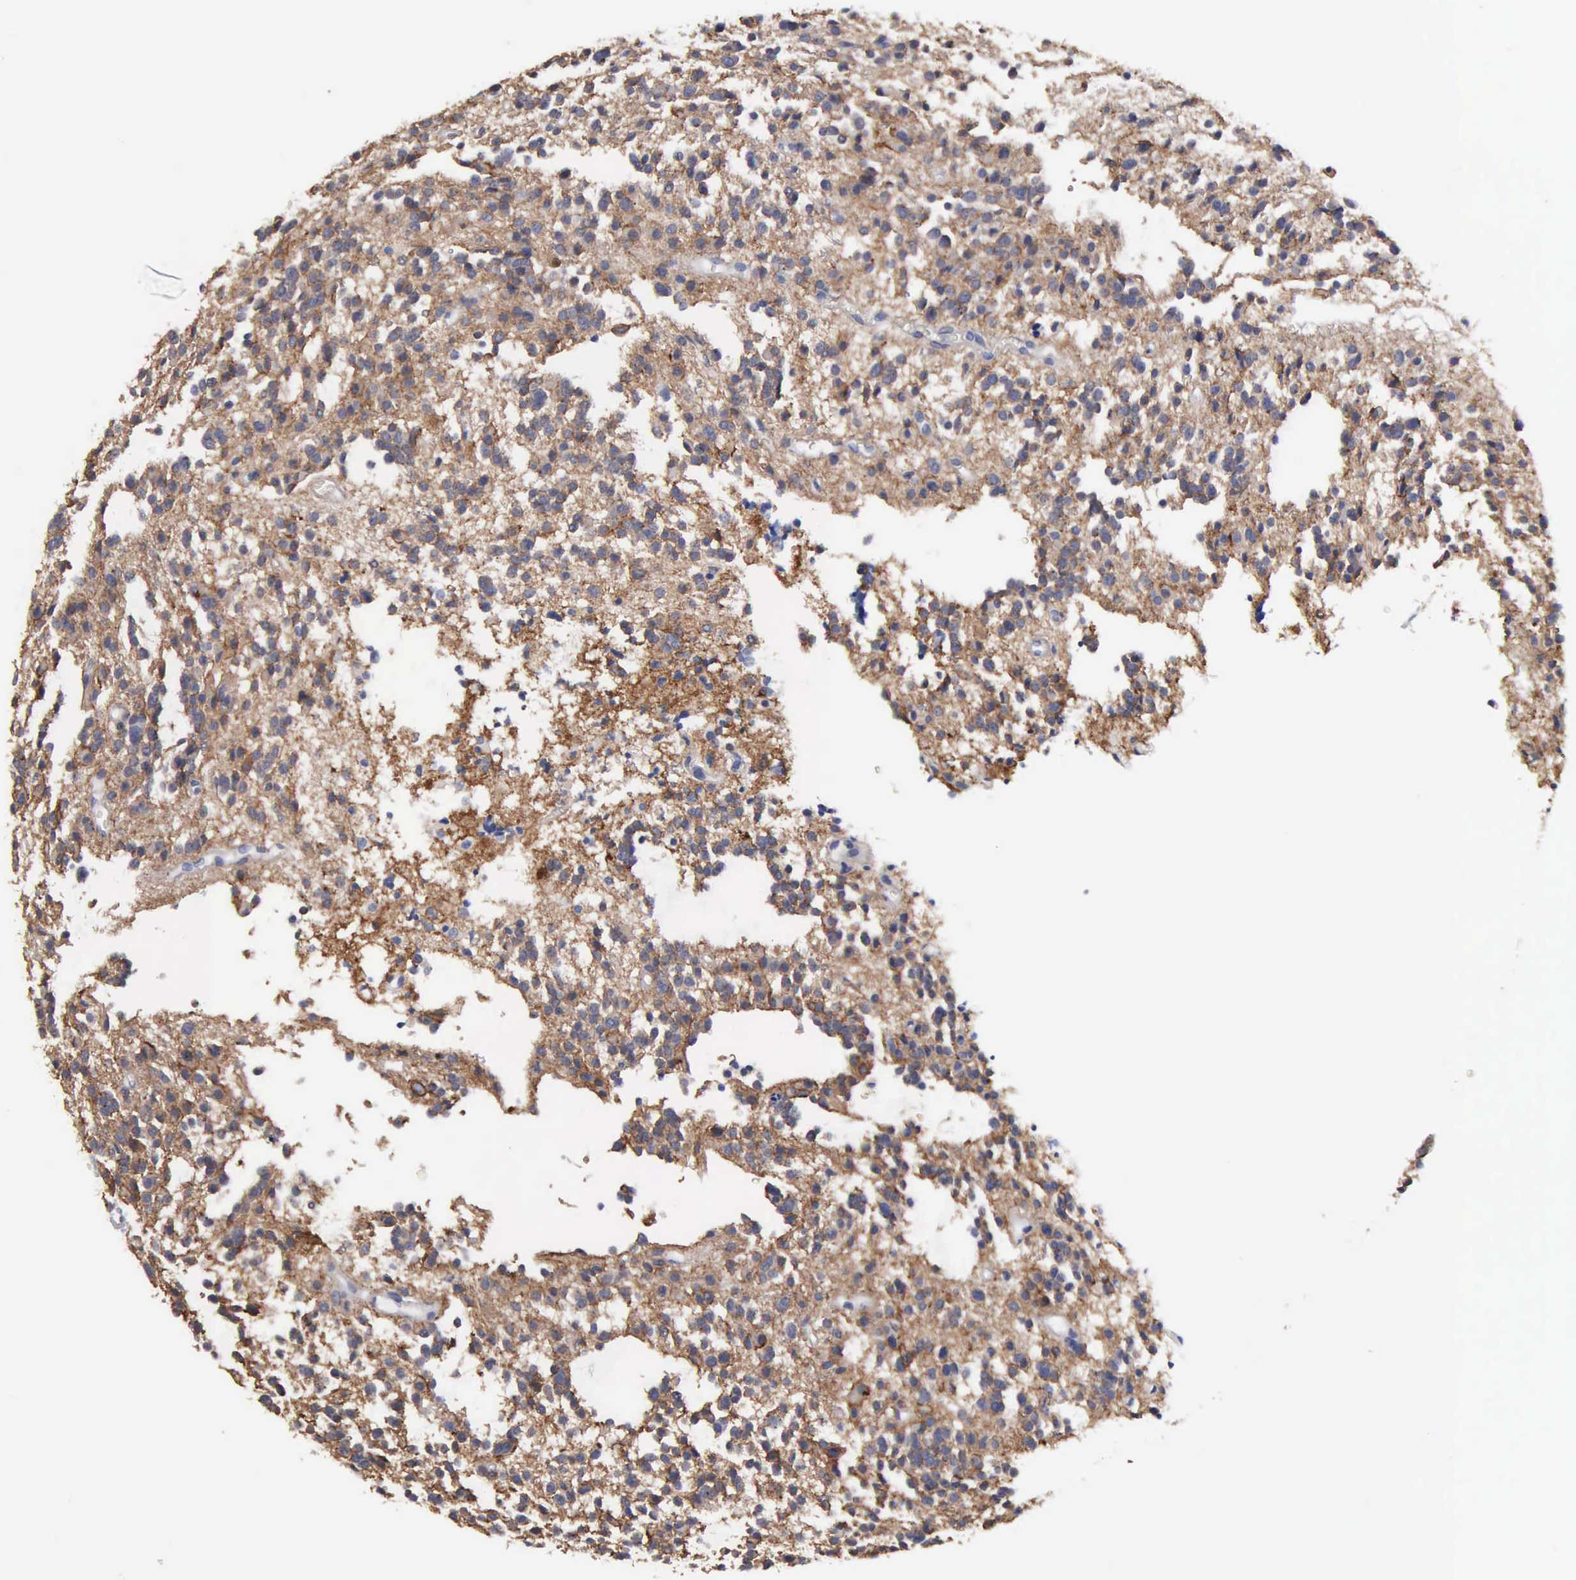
{"staining": {"intensity": "moderate", "quantity": ">75%", "location": "cytoplasmic/membranous"}, "tissue": "glioma", "cell_type": "Tumor cells", "image_type": "cancer", "snomed": [{"axis": "morphology", "description": "Glioma, malignant, Low grade"}, {"axis": "topography", "description": "Brain"}], "caption": "Protein staining by IHC displays moderate cytoplasmic/membranous expression in approximately >75% of tumor cells in malignant glioma (low-grade).", "gene": "RDX", "patient": {"sex": "female", "age": 36}}